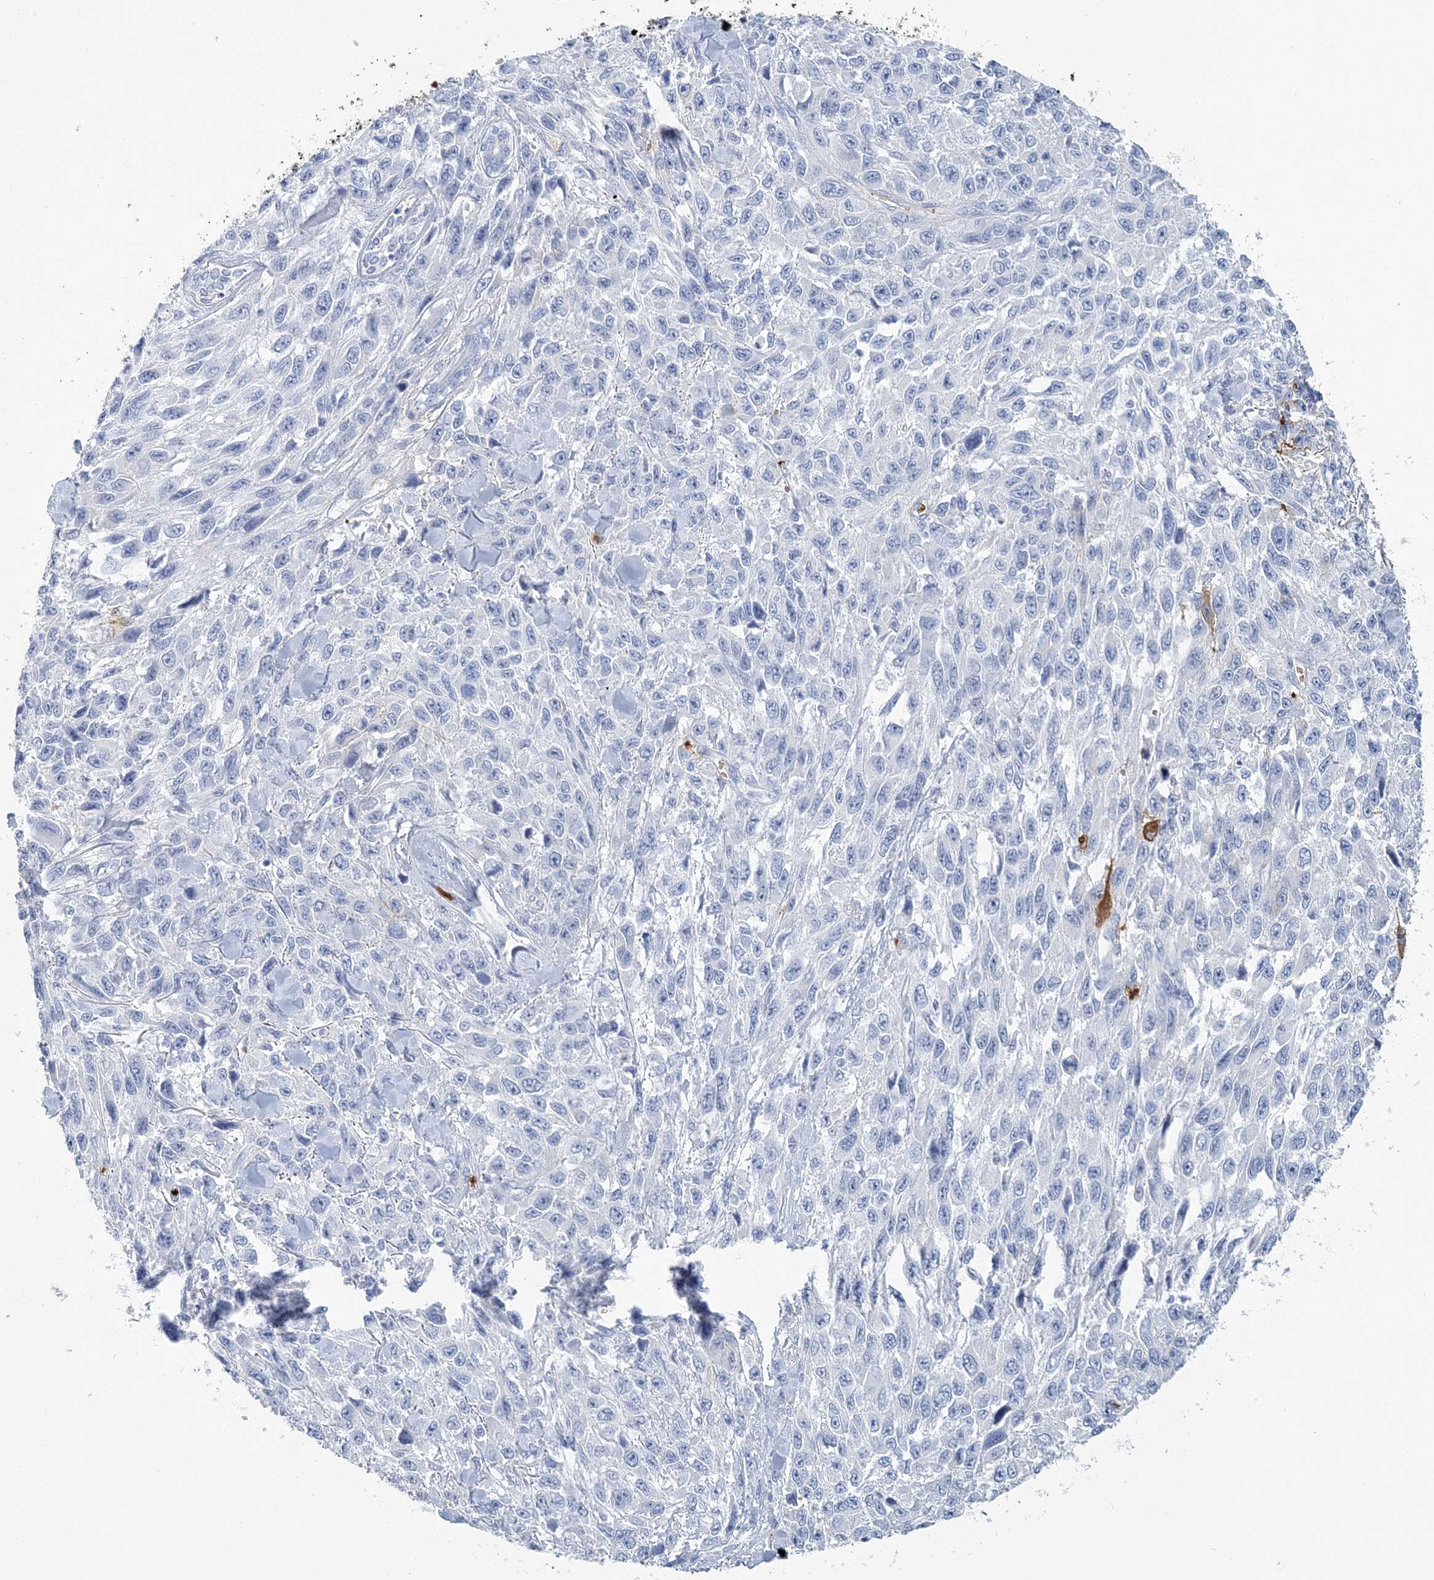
{"staining": {"intensity": "negative", "quantity": "none", "location": "none"}, "tissue": "melanoma", "cell_type": "Tumor cells", "image_type": "cancer", "snomed": [{"axis": "morphology", "description": "Malignant melanoma, NOS"}, {"axis": "topography", "description": "Skin"}], "caption": "Protein analysis of malignant melanoma displays no significant staining in tumor cells.", "gene": "HBD", "patient": {"sex": "female", "age": 96}}